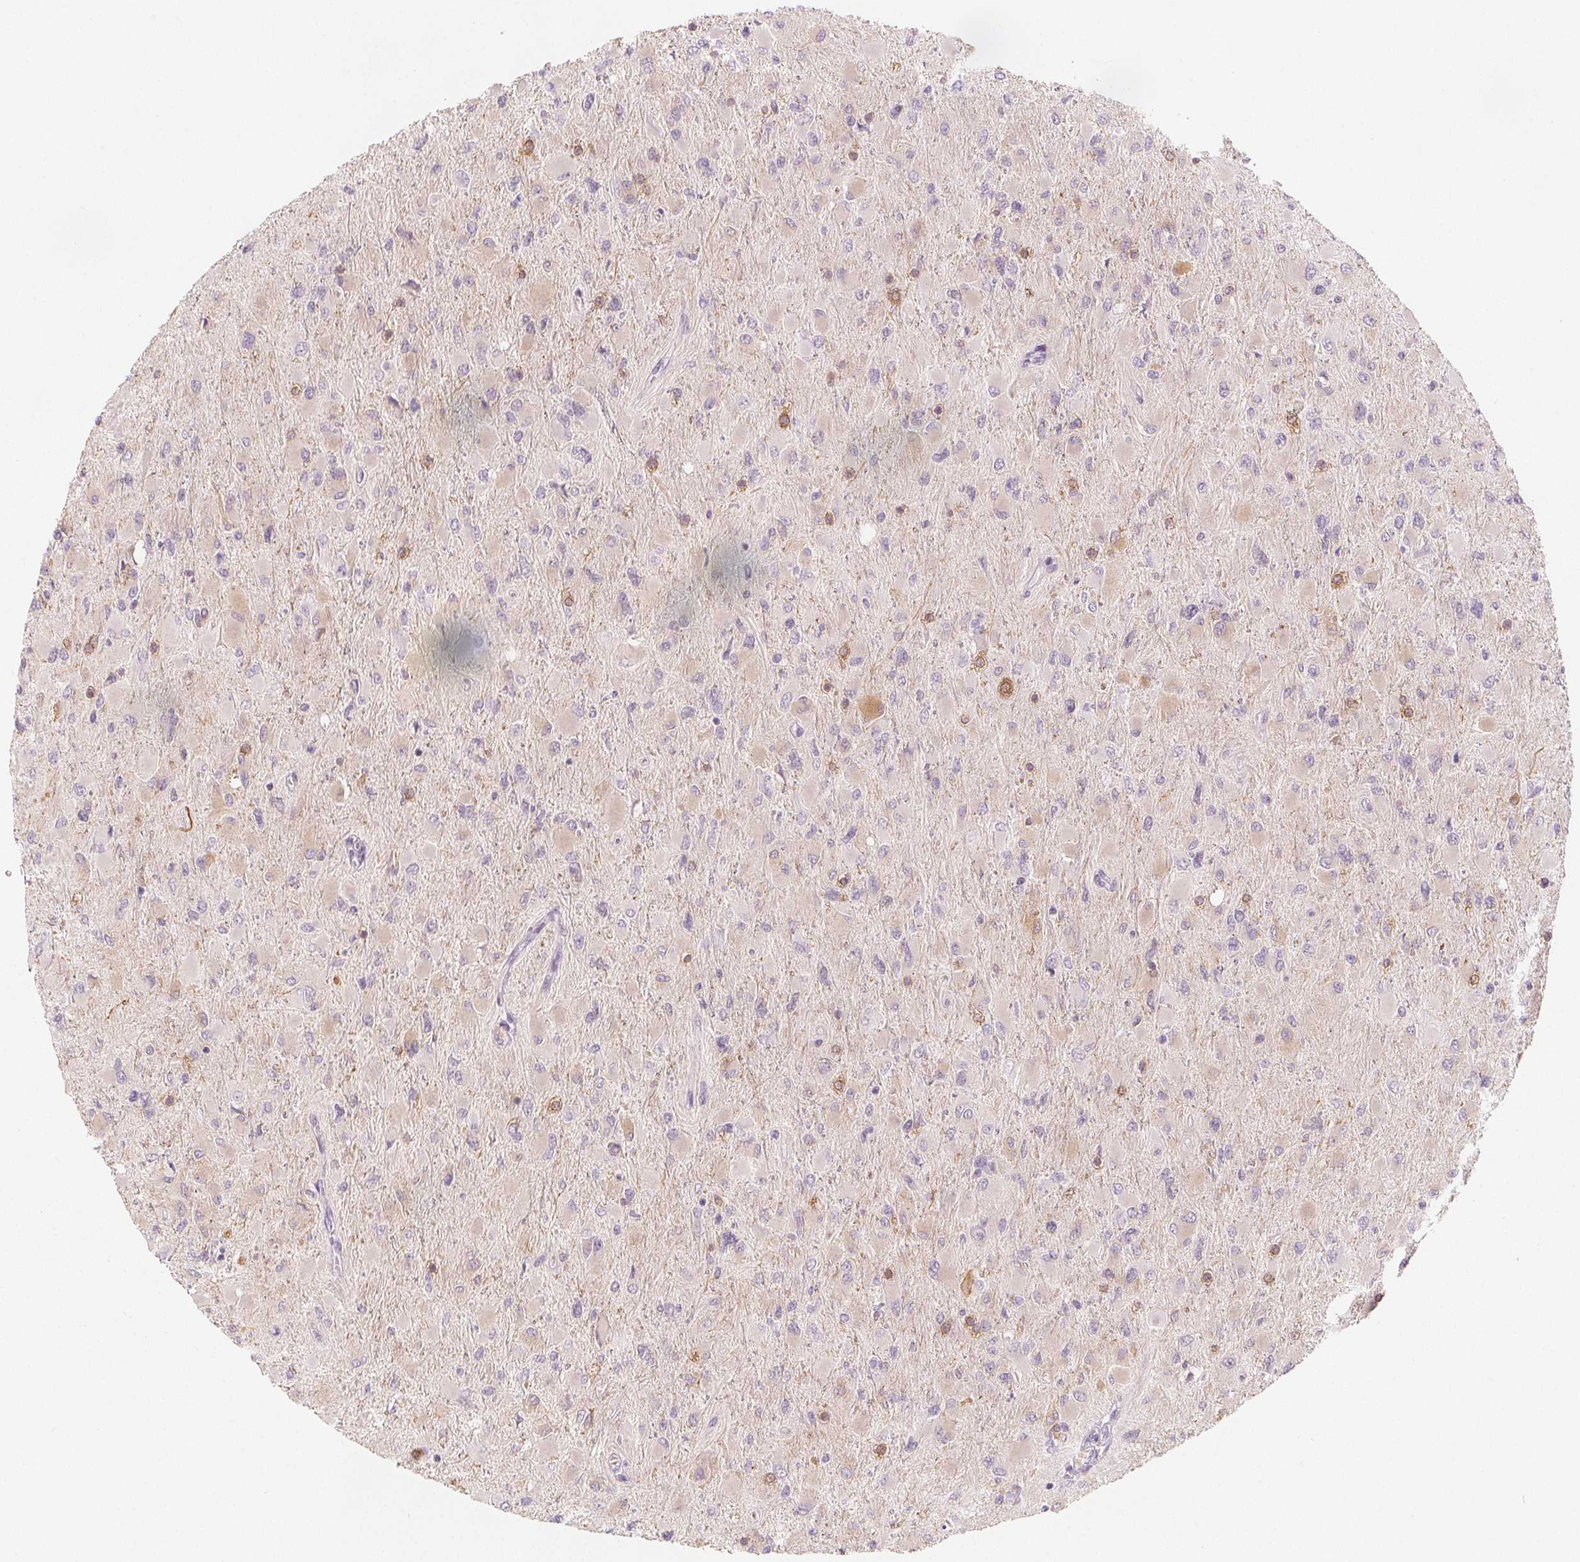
{"staining": {"intensity": "negative", "quantity": "none", "location": "none"}, "tissue": "glioma", "cell_type": "Tumor cells", "image_type": "cancer", "snomed": [{"axis": "morphology", "description": "Glioma, malignant, High grade"}, {"axis": "topography", "description": "Cerebral cortex"}], "caption": "A histopathology image of glioma stained for a protein displays no brown staining in tumor cells.", "gene": "MAP1A", "patient": {"sex": "female", "age": 36}}